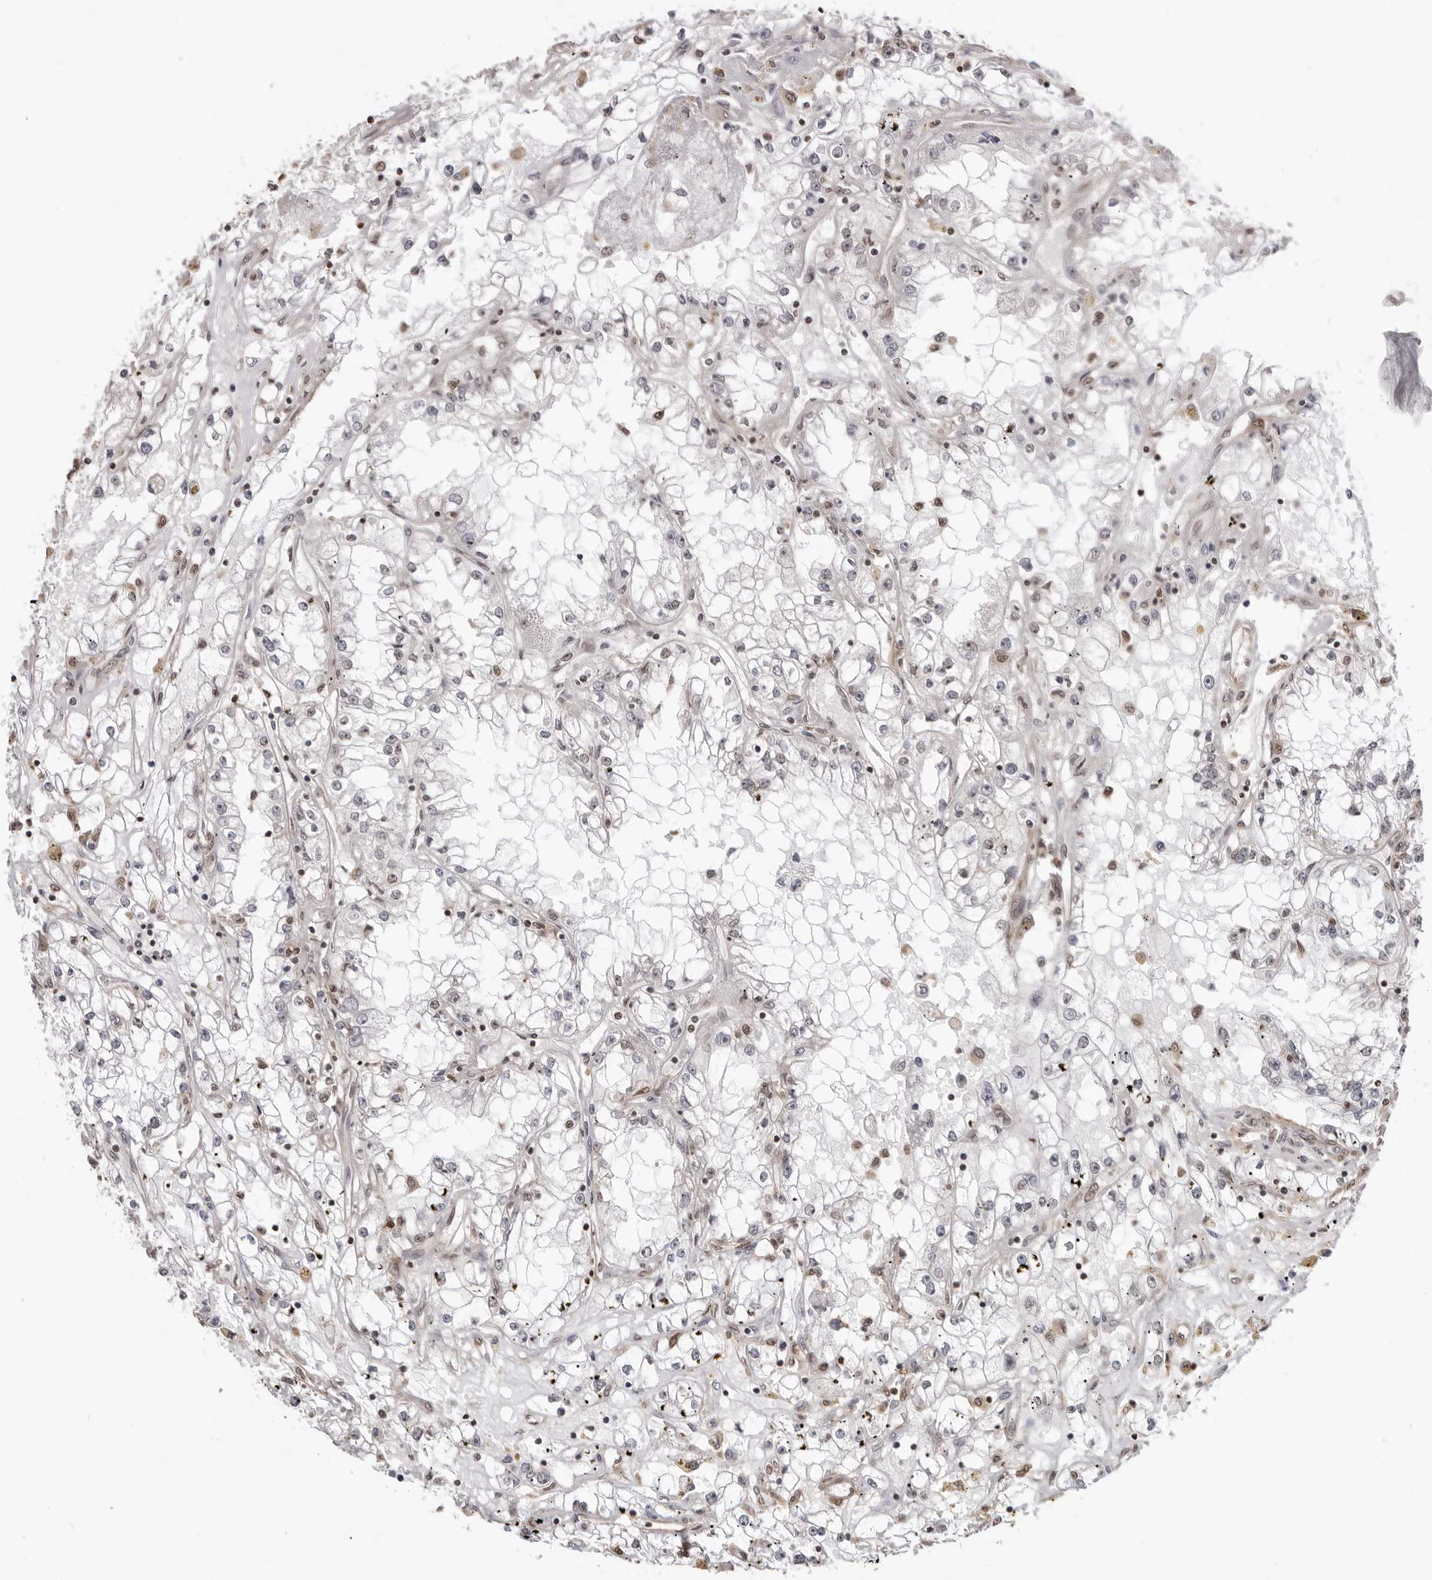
{"staining": {"intensity": "negative", "quantity": "none", "location": "none"}, "tissue": "renal cancer", "cell_type": "Tumor cells", "image_type": "cancer", "snomed": [{"axis": "morphology", "description": "Adenocarcinoma, NOS"}, {"axis": "topography", "description": "Kidney"}], "caption": "Image shows no protein expression in tumor cells of renal cancer (adenocarcinoma) tissue. (Stains: DAB (3,3'-diaminobenzidine) immunohistochemistry with hematoxylin counter stain, Microscopy: brightfield microscopy at high magnification).", "gene": "SDE2", "patient": {"sex": "male", "age": 56}}